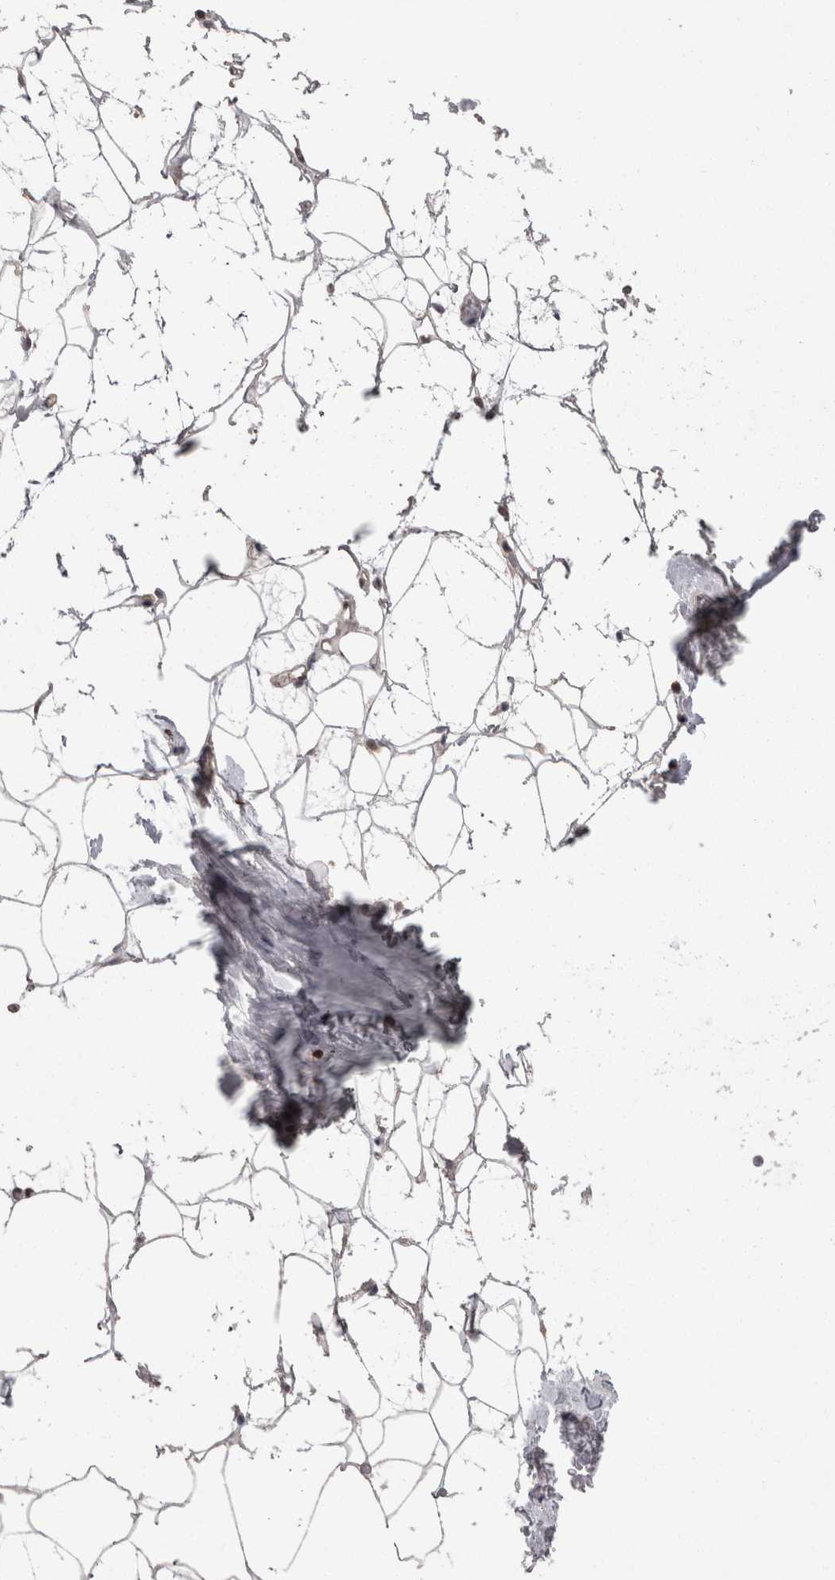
{"staining": {"intensity": "weak", "quantity": ">75%", "location": "cytoplasmic/membranous"}, "tissue": "adipose tissue", "cell_type": "Adipocytes", "image_type": "normal", "snomed": [{"axis": "morphology", "description": "Normal tissue, NOS"}, {"axis": "morphology", "description": "Fibrosis, NOS"}, {"axis": "topography", "description": "Breast"}, {"axis": "topography", "description": "Adipose tissue"}], "caption": "IHC (DAB (3,3'-diaminobenzidine)) staining of normal adipose tissue displays weak cytoplasmic/membranous protein staining in approximately >75% of adipocytes. The protein is stained brown, and the nuclei are stained in blue (DAB IHC with brightfield microscopy, high magnification).", "gene": "SKAP1", "patient": {"sex": "female", "age": 39}}